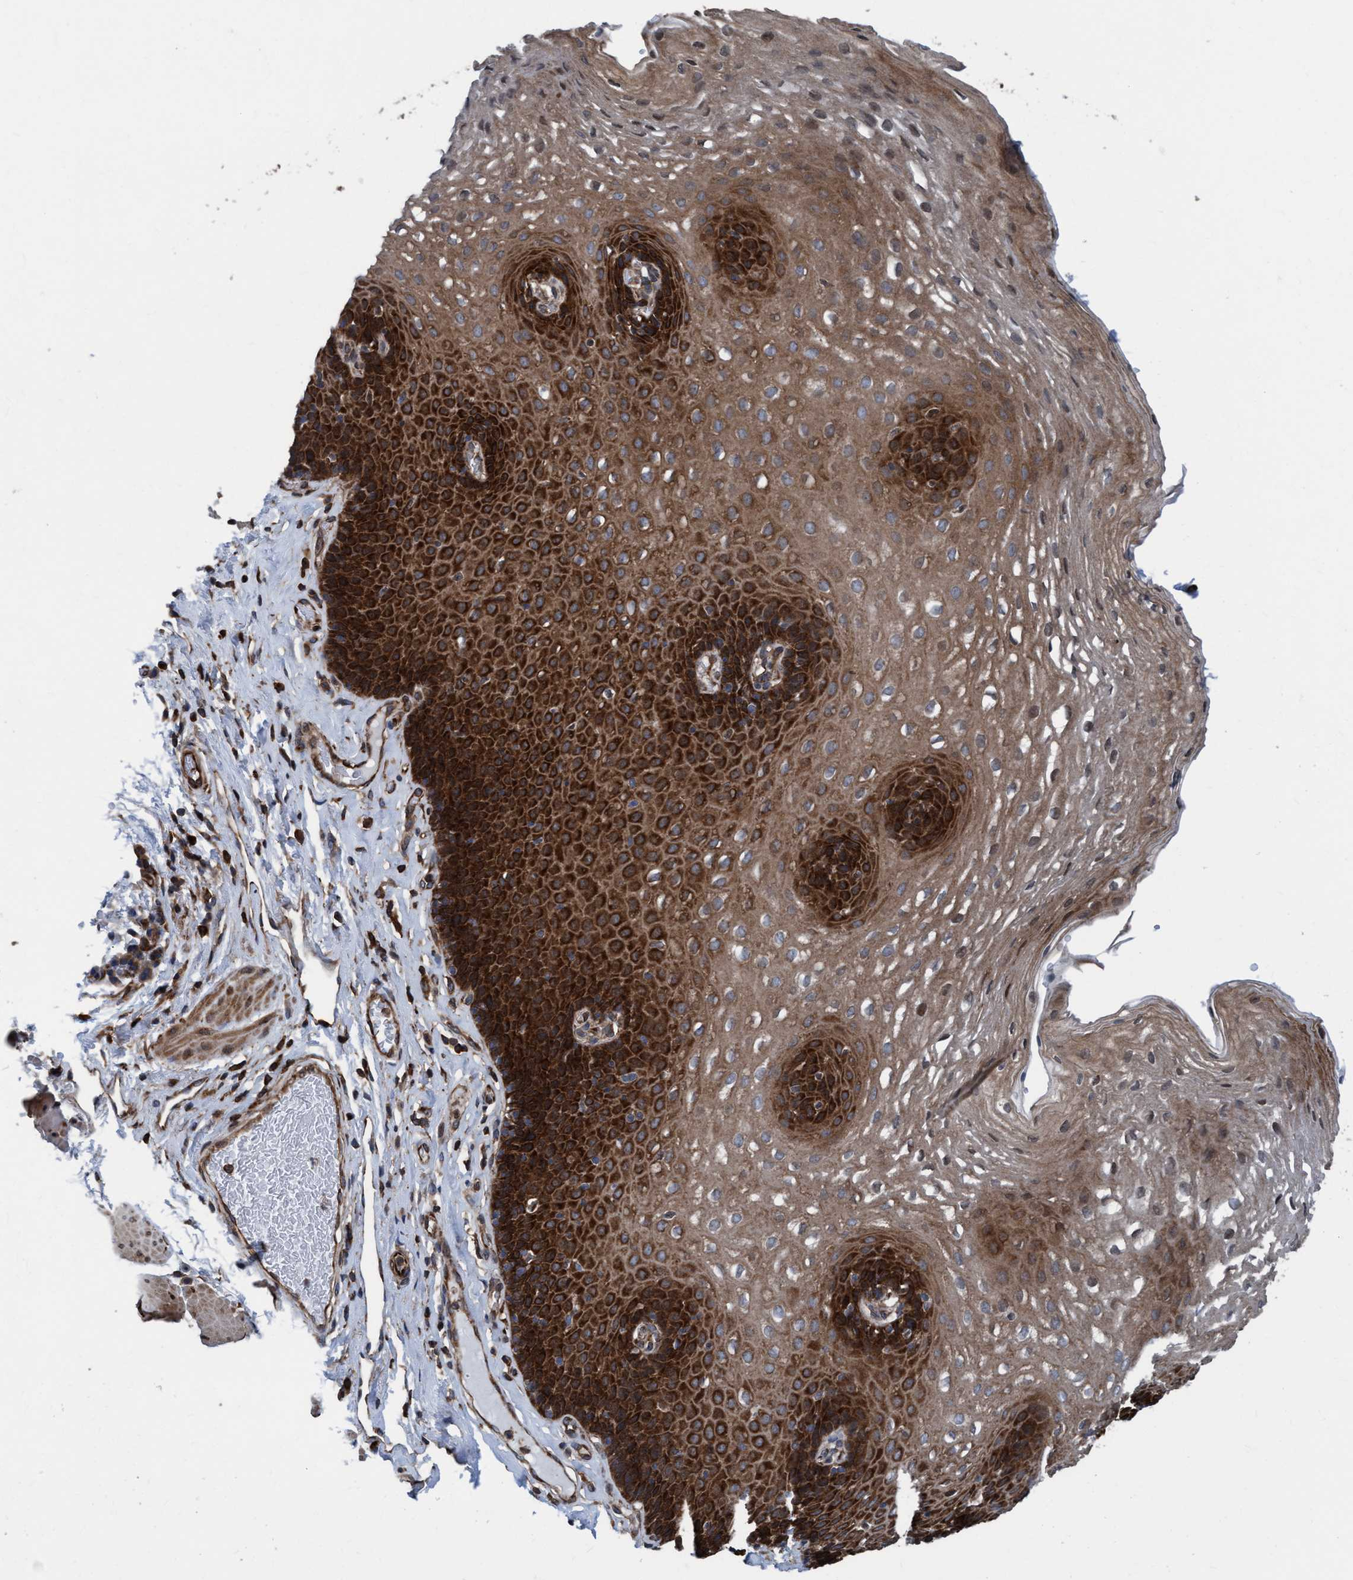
{"staining": {"intensity": "strong", "quantity": ">75%", "location": "cytoplasmic/membranous"}, "tissue": "esophagus", "cell_type": "Squamous epithelial cells", "image_type": "normal", "snomed": [{"axis": "morphology", "description": "Normal tissue, NOS"}, {"axis": "topography", "description": "Esophagus"}], "caption": "Immunohistochemical staining of unremarkable human esophagus reveals strong cytoplasmic/membranous protein expression in approximately >75% of squamous epithelial cells. The staining was performed using DAB (3,3'-diaminobenzidine) to visualize the protein expression in brown, while the nuclei were stained in blue with hematoxylin (Magnification: 20x).", "gene": "NMT1", "patient": {"sex": "female", "age": 66}}